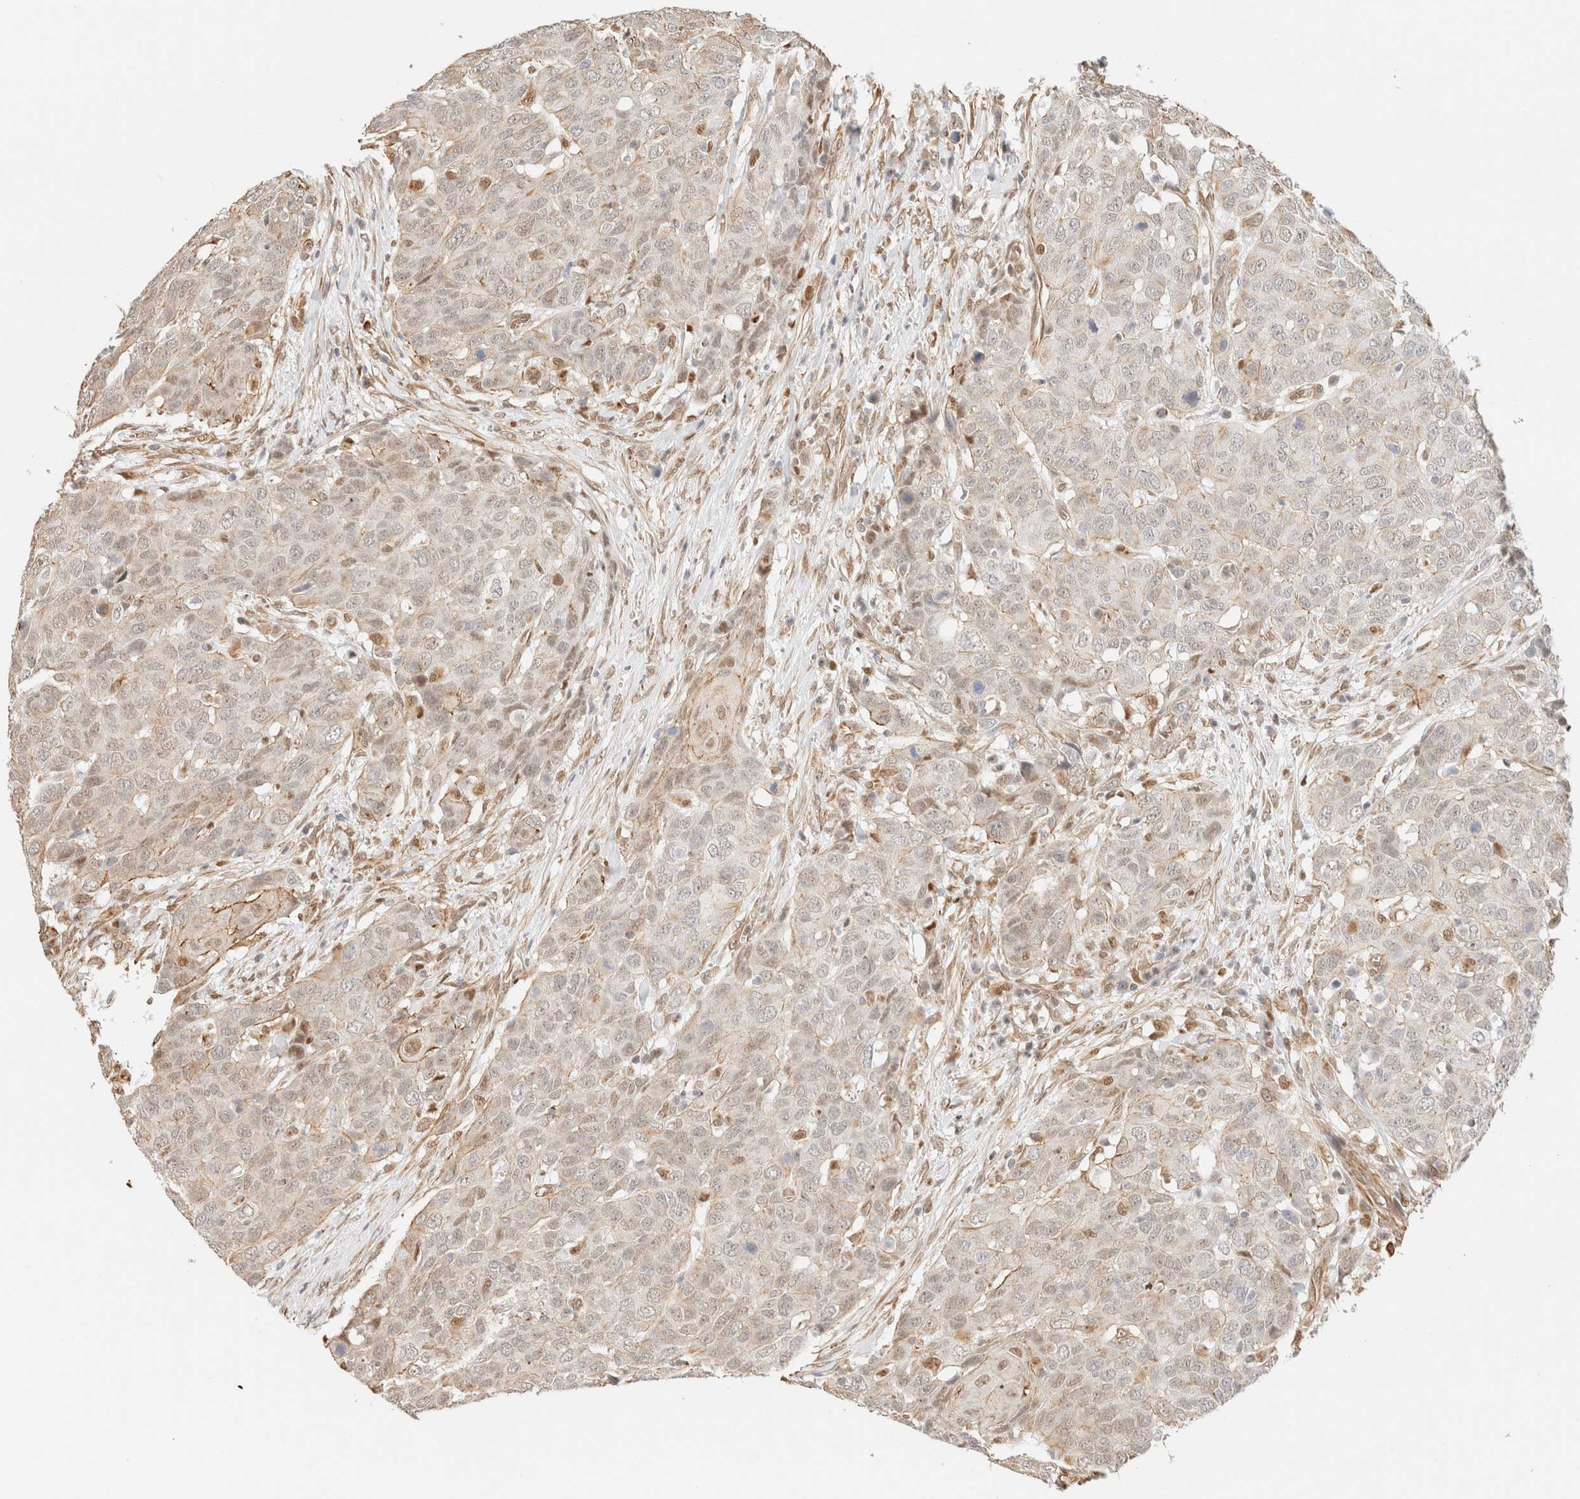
{"staining": {"intensity": "weak", "quantity": "25%-75%", "location": "cytoplasmic/membranous,nuclear"}, "tissue": "head and neck cancer", "cell_type": "Tumor cells", "image_type": "cancer", "snomed": [{"axis": "morphology", "description": "Squamous cell carcinoma, NOS"}, {"axis": "topography", "description": "Head-Neck"}], "caption": "A high-resolution micrograph shows IHC staining of squamous cell carcinoma (head and neck), which demonstrates weak cytoplasmic/membranous and nuclear expression in about 25%-75% of tumor cells. (Stains: DAB (3,3'-diaminobenzidine) in brown, nuclei in blue, Microscopy: brightfield microscopy at high magnification).", "gene": "ARID5A", "patient": {"sex": "male", "age": 66}}